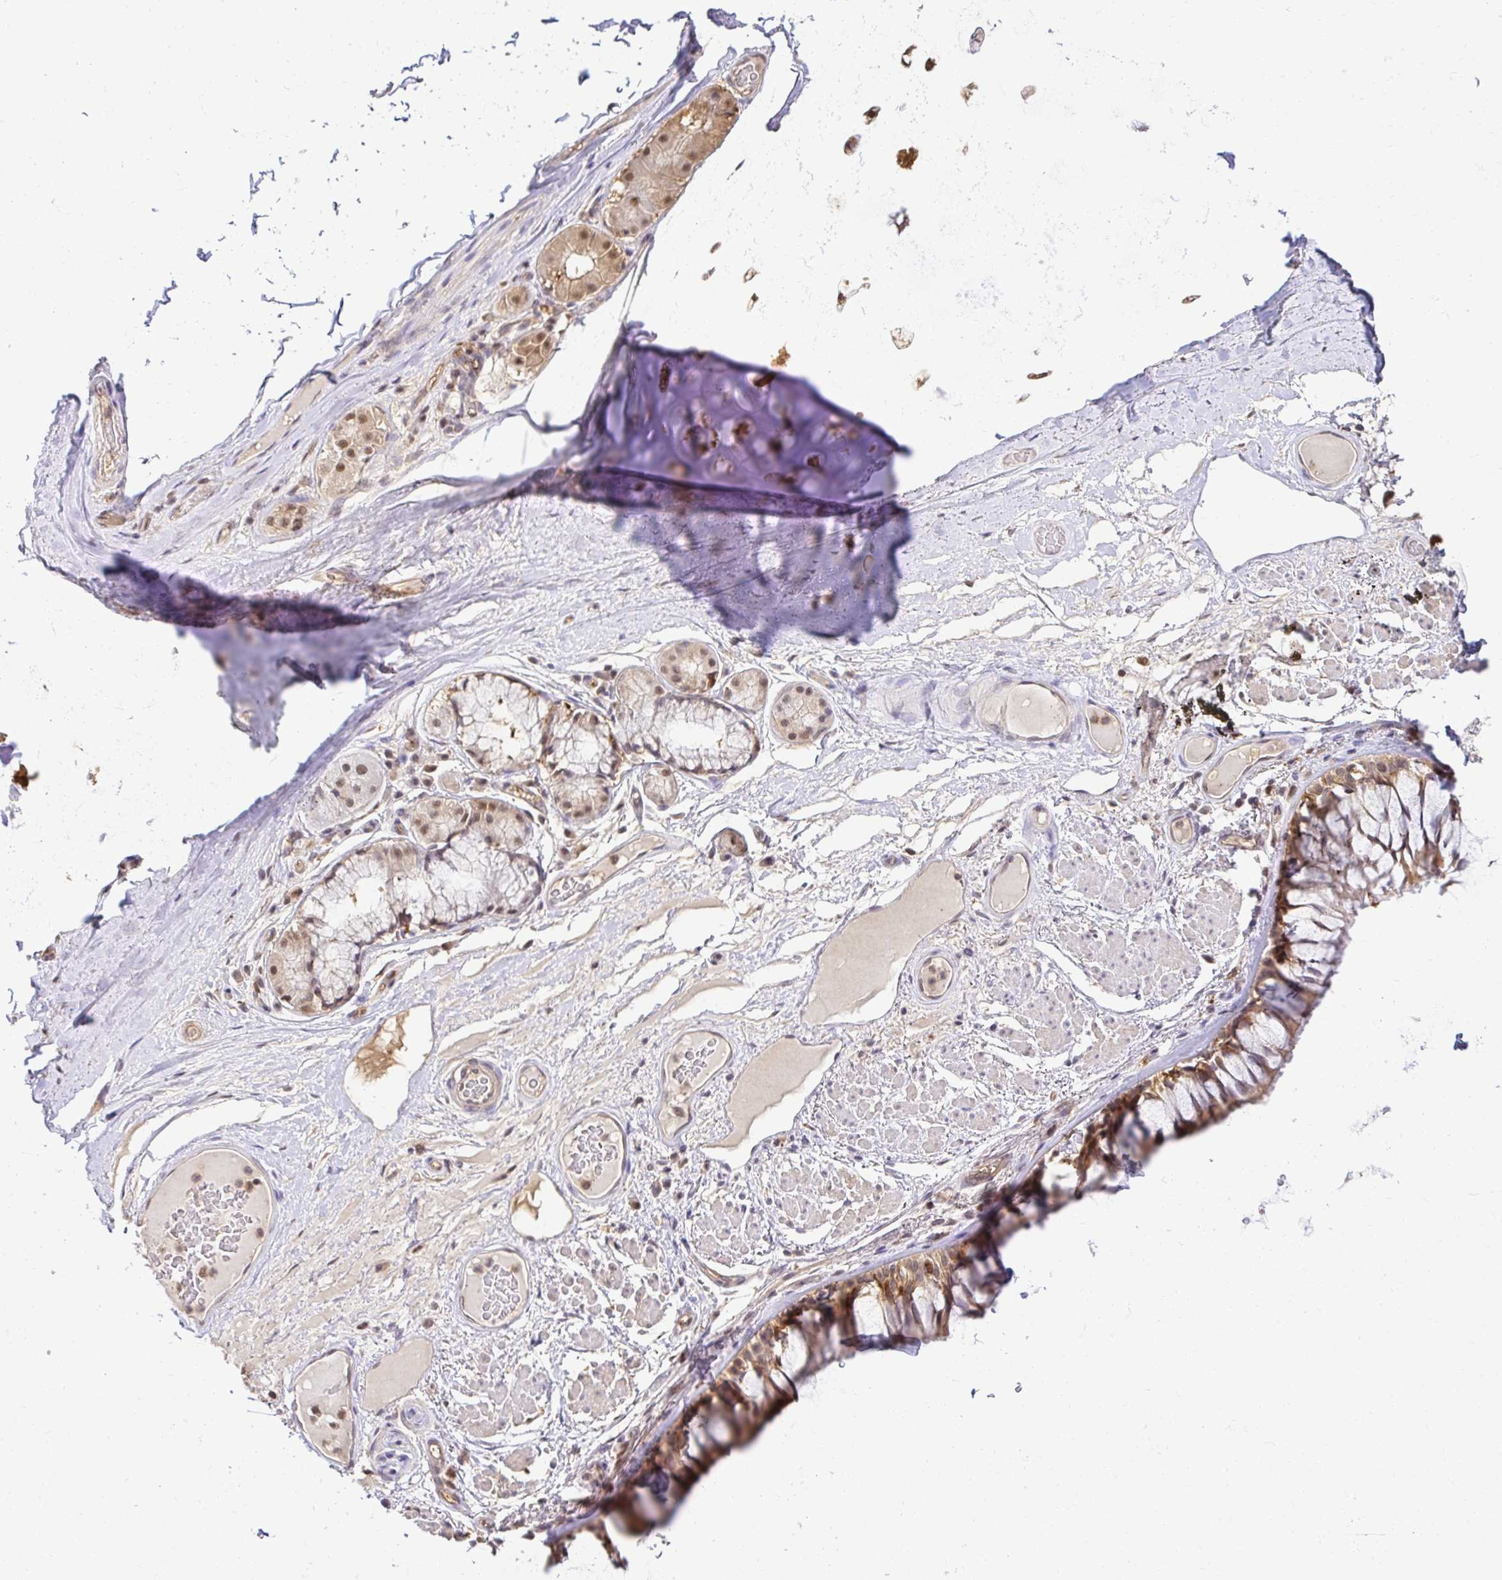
{"staining": {"intensity": "negative", "quantity": "none", "location": "none"}, "tissue": "adipose tissue", "cell_type": "Adipocytes", "image_type": "normal", "snomed": [{"axis": "morphology", "description": "Normal tissue, NOS"}, {"axis": "topography", "description": "Cartilage tissue"}, {"axis": "topography", "description": "Bronchus"}], "caption": "IHC of unremarkable human adipose tissue demonstrates no expression in adipocytes.", "gene": "PSMA4", "patient": {"sex": "male", "age": 64}}